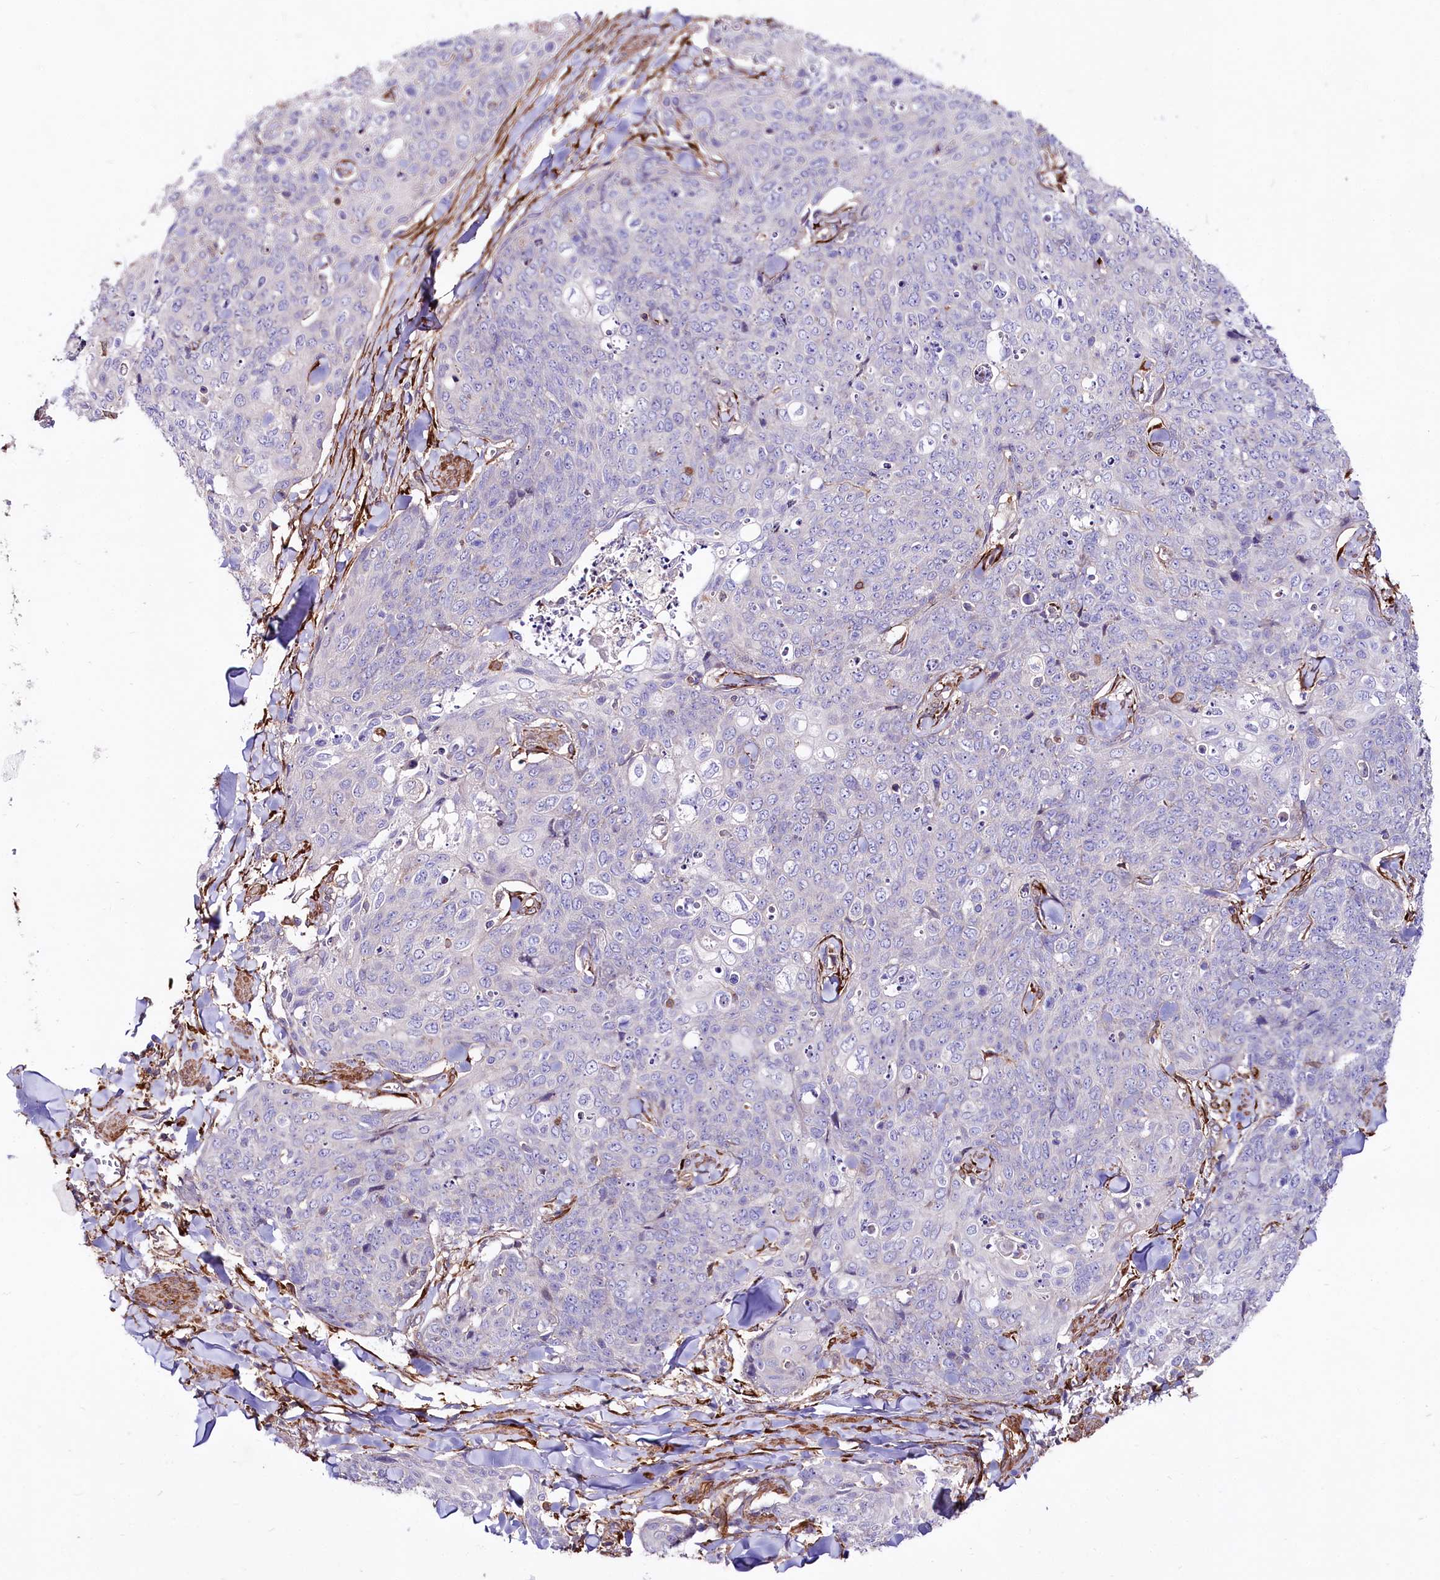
{"staining": {"intensity": "negative", "quantity": "none", "location": "none"}, "tissue": "skin cancer", "cell_type": "Tumor cells", "image_type": "cancer", "snomed": [{"axis": "morphology", "description": "Squamous cell carcinoma, NOS"}, {"axis": "topography", "description": "Skin"}, {"axis": "topography", "description": "Vulva"}], "caption": "Protein analysis of skin cancer displays no significant staining in tumor cells.", "gene": "FCHSD2", "patient": {"sex": "female", "age": 85}}